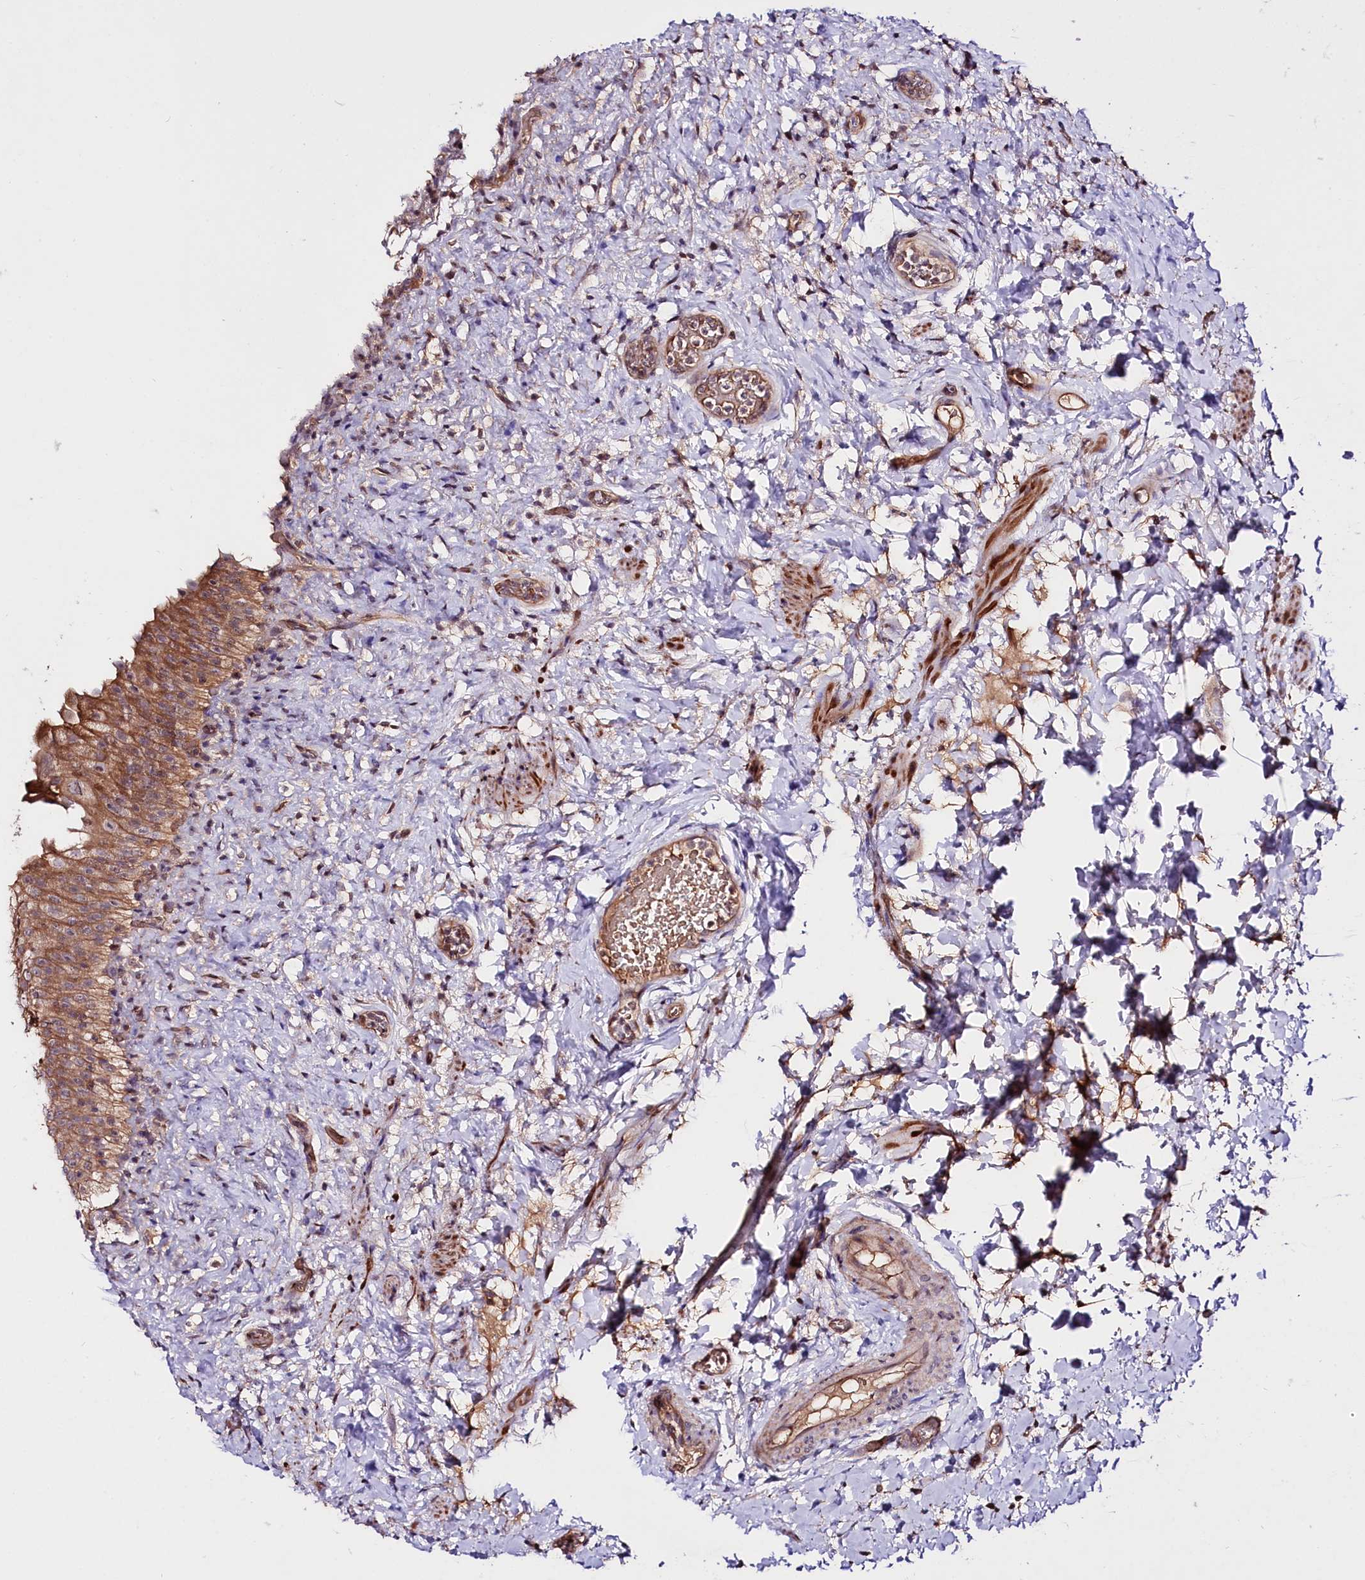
{"staining": {"intensity": "moderate", "quantity": ">75%", "location": "cytoplasmic/membranous"}, "tissue": "urinary bladder", "cell_type": "Urothelial cells", "image_type": "normal", "snomed": [{"axis": "morphology", "description": "Normal tissue, NOS"}, {"axis": "topography", "description": "Urinary bladder"}], "caption": "Immunohistochemistry photomicrograph of benign urinary bladder: human urinary bladder stained using immunohistochemistry (IHC) shows medium levels of moderate protein expression localized specifically in the cytoplasmic/membranous of urothelial cells, appearing as a cytoplasmic/membranous brown color.", "gene": "TAFAZZIN", "patient": {"sex": "female", "age": 27}}